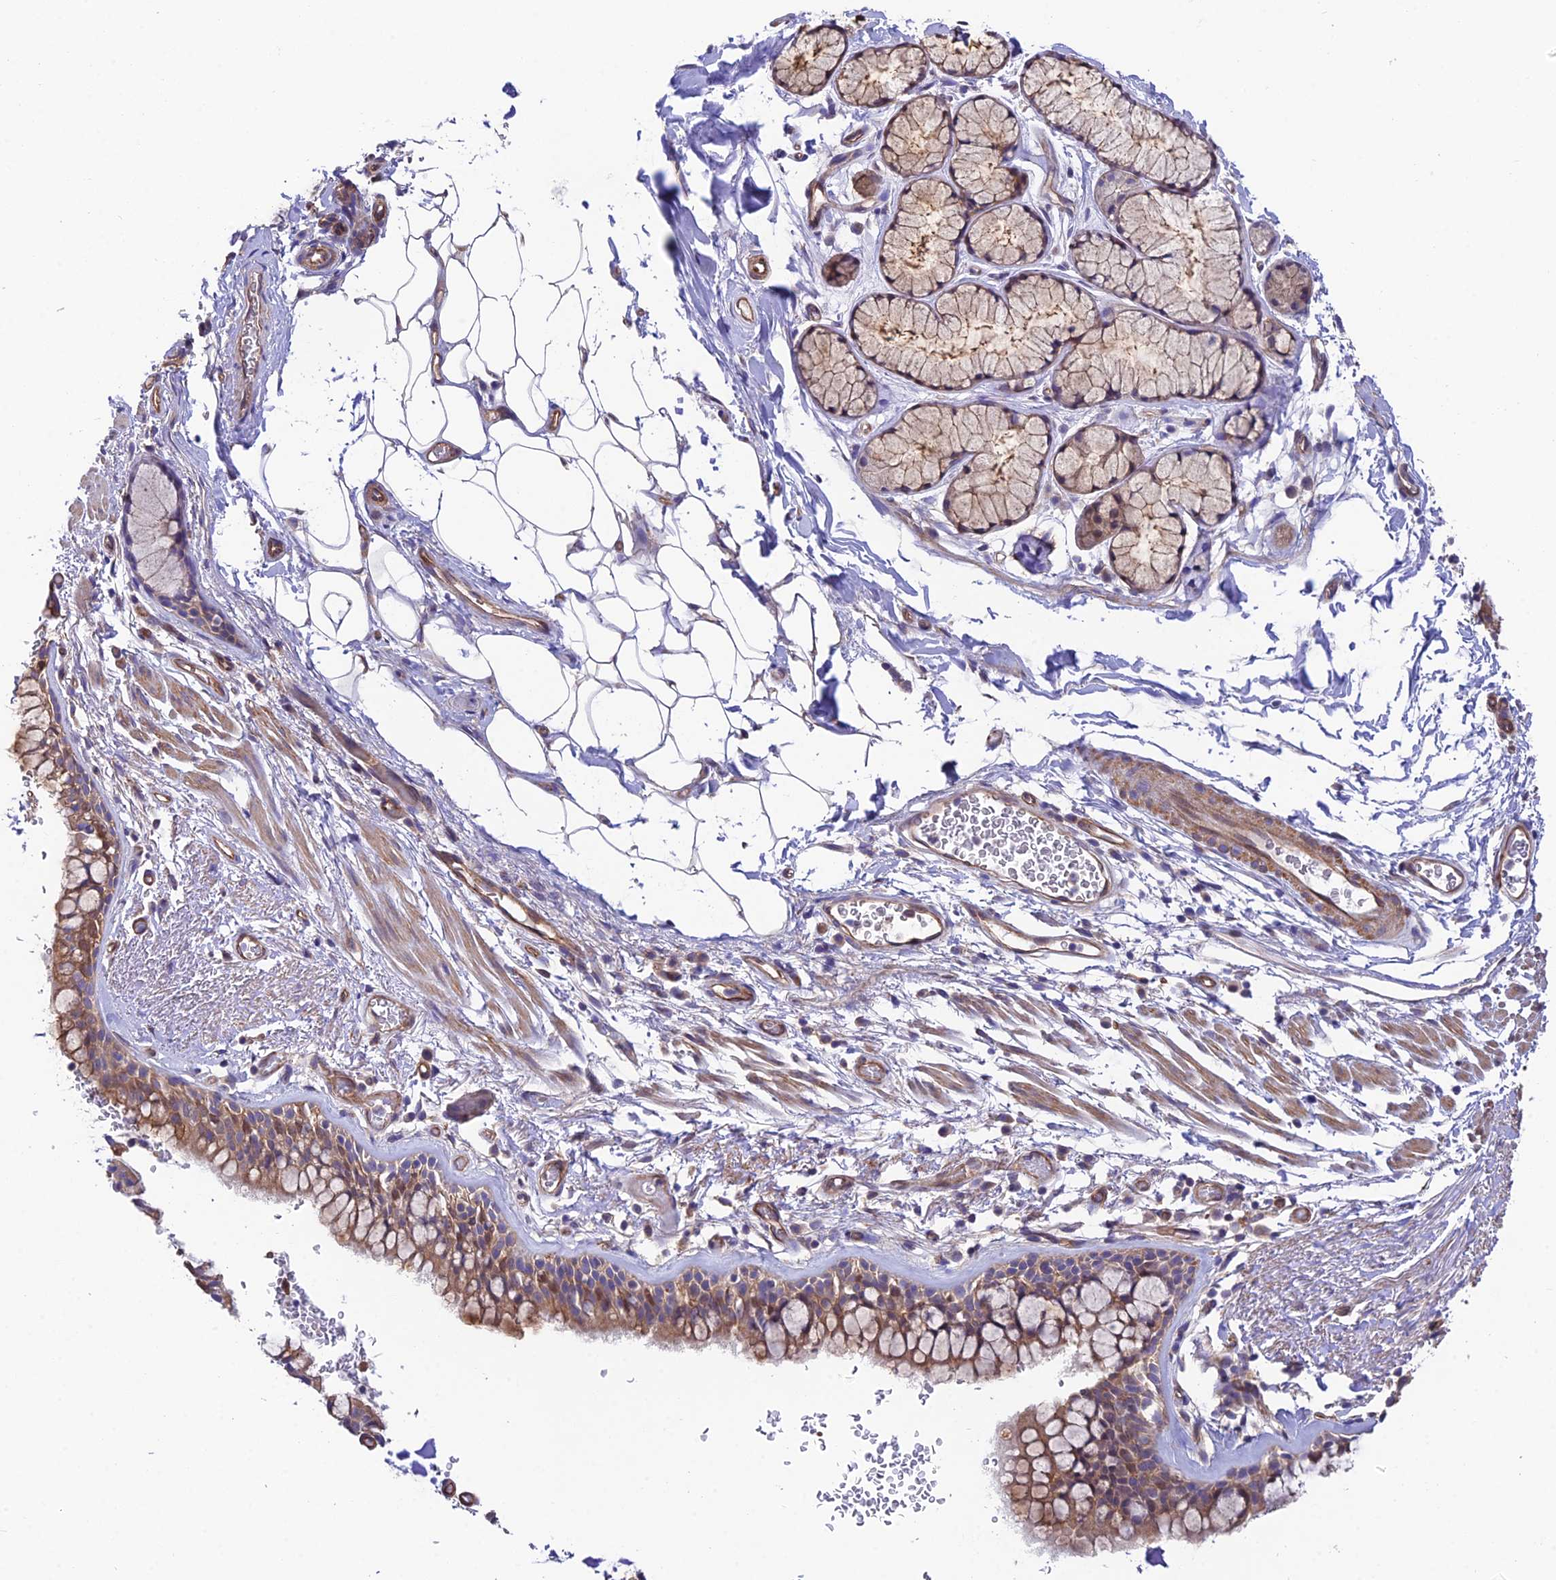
{"staining": {"intensity": "moderate", "quantity": ">75%", "location": "cytoplasmic/membranous"}, "tissue": "bronchus", "cell_type": "Respiratory epithelial cells", "image_type": "normal", "snomed": [{"axis": "morphology", "description": "Normal tissue, NOS"}, {"axis": "topography", "description": "Bronchus"}], "caption": "Approximately >75% of respiratory epithelial cells in normal bronchus exhibit moderate cytoplasmic/membranous protein positivity as visualized by brown immunohistochemical staining.", "gene": "QRFP", "patient": {"sex": "male", "age": 65}}